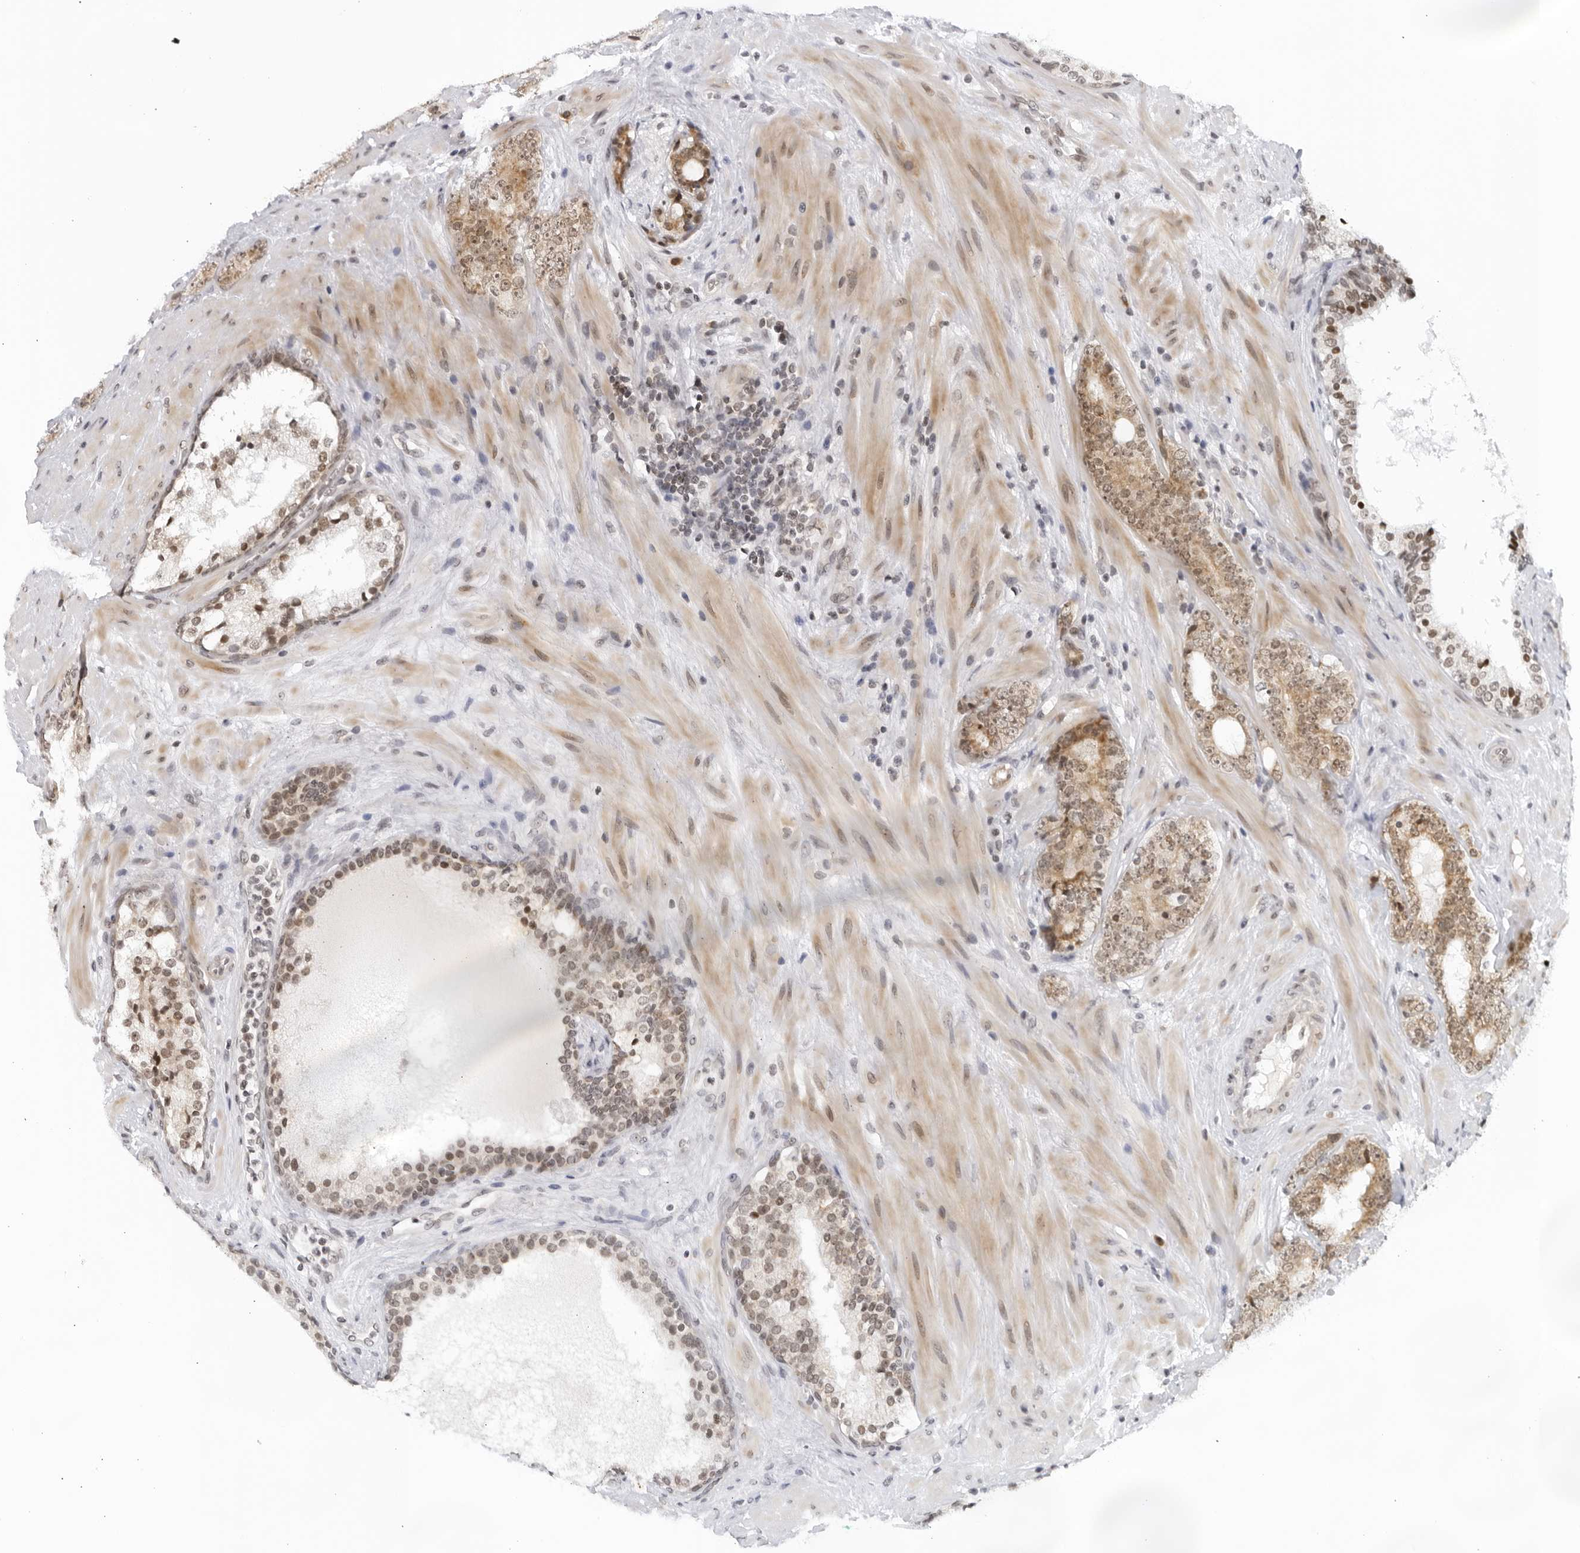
{"staining": {"intensity": "moderate", "quantity": ">75%", "location": "cytoplasmic/membranous,nuclear"}, "tissue": "prostate cancer", "cell_type": "Tumor cells", "image_type": "cancer", "snomed": [{"axis": "morphology", "description": "Adenocarcinoma, High grade"}, {"axis": "topography", "description": "Prostate"}], "caption": "Moderate cytoplasmic/membranous and nuclear expression for a protein is present in approximately >75% of tumor cells of adenocarcinoma (high-grade) (prostate) using immunohistochemistry.", "gene": "RAB11FIP3", "patient": {"sex": "male", "age": 56}}